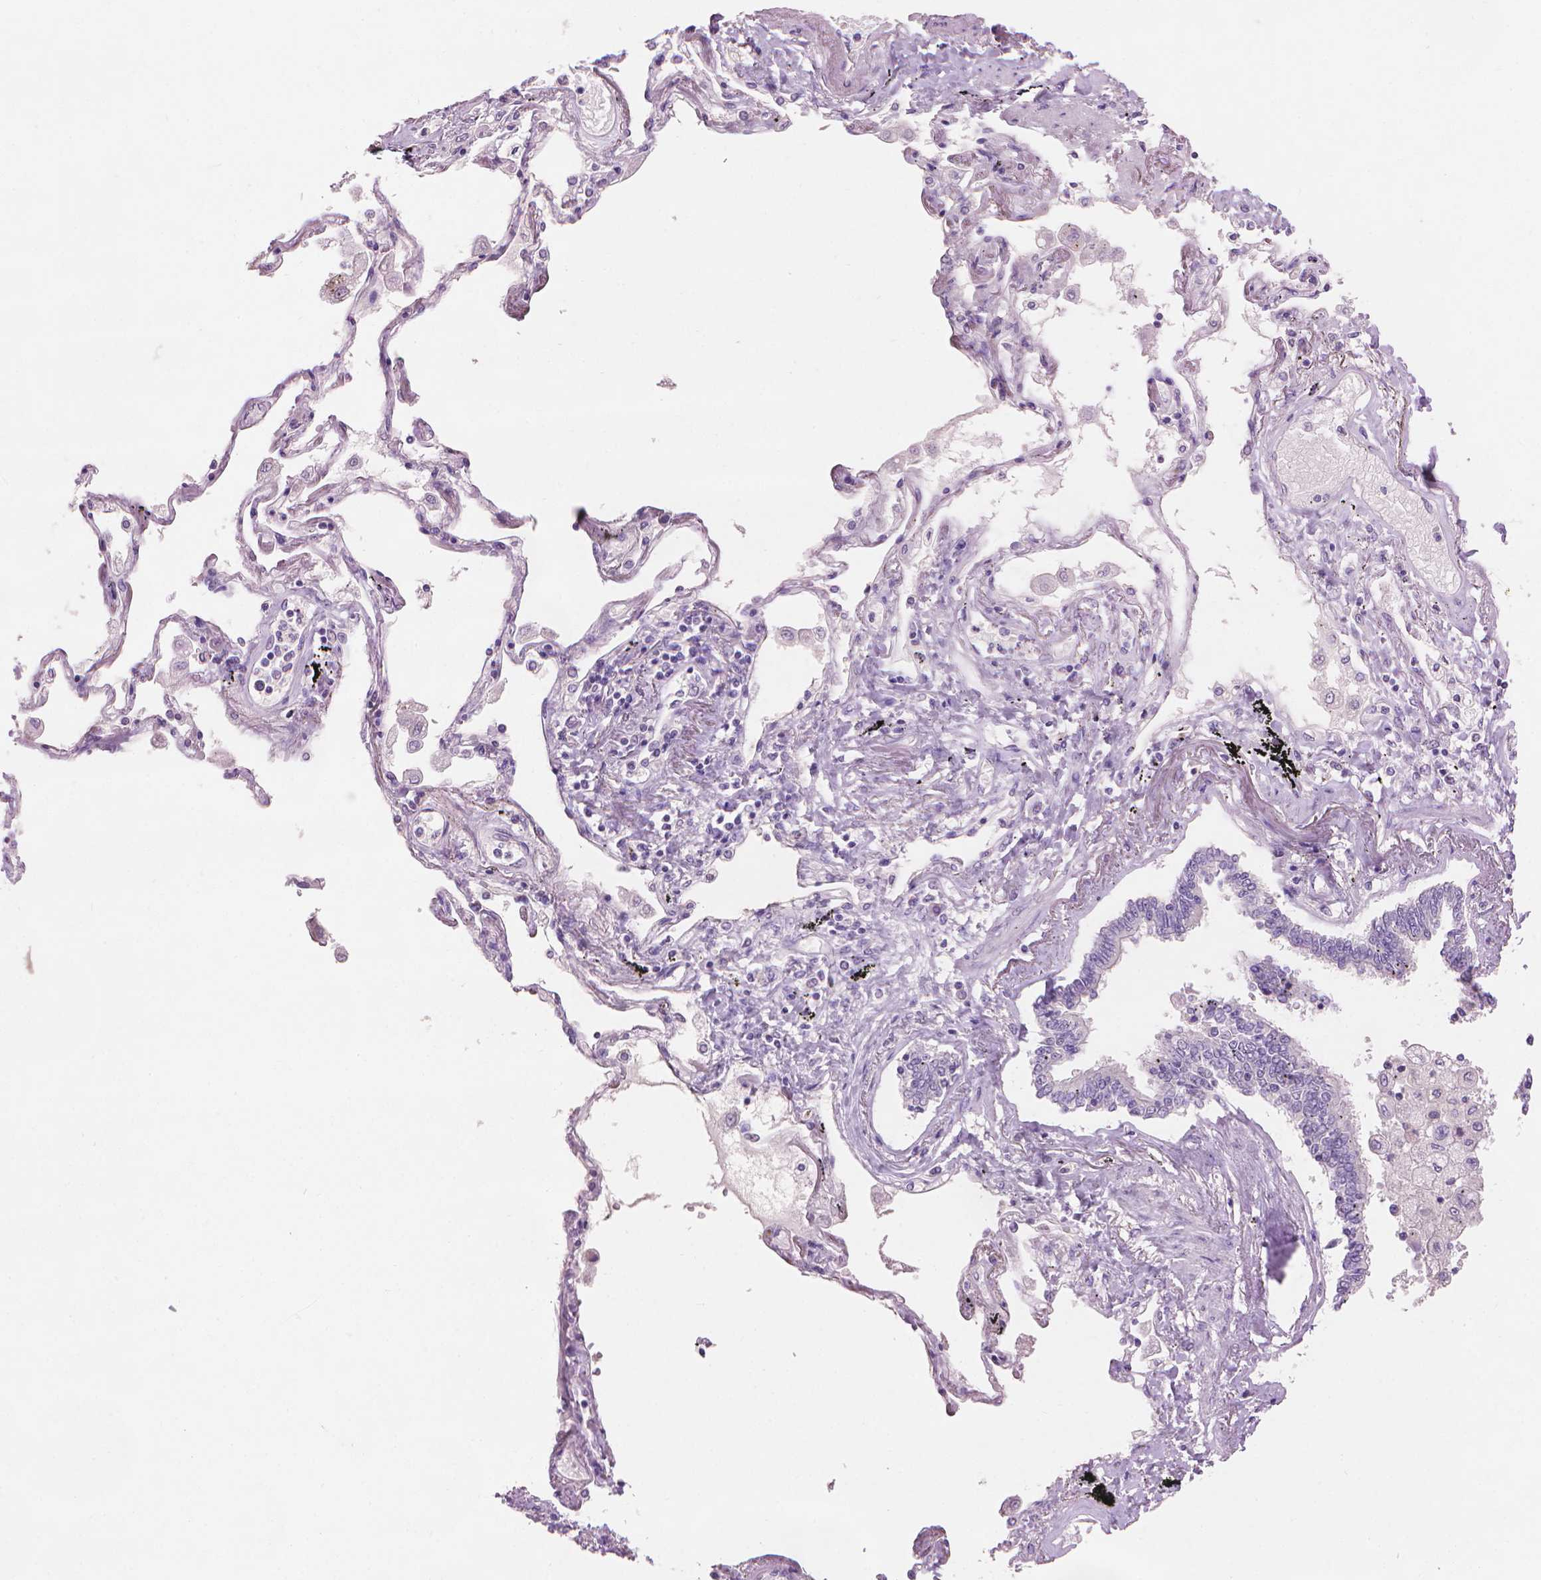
{"staining": {"intensity": "negative", "quantity": "none", "location": "none"}, "tissue": "lung", "cell_type": "Alveolar cells", "image_type": "normal", "snomed": [{"axis": "morphology", "description": "Normal tissue, NOS"}, {"axis": "morphology", "description": "Adenocarcinoma, NOS"}, {"axis": "topography", "description": "Cartilage tissue"}, {"axis": "topography", "description": "Lung"}], "caption": "Human lung stained for a protein using immunohistochemistry exhibits no positivity in alveolar cells.", "gene": "MLANA", "patient": {"sex": "female", "age": 67}}